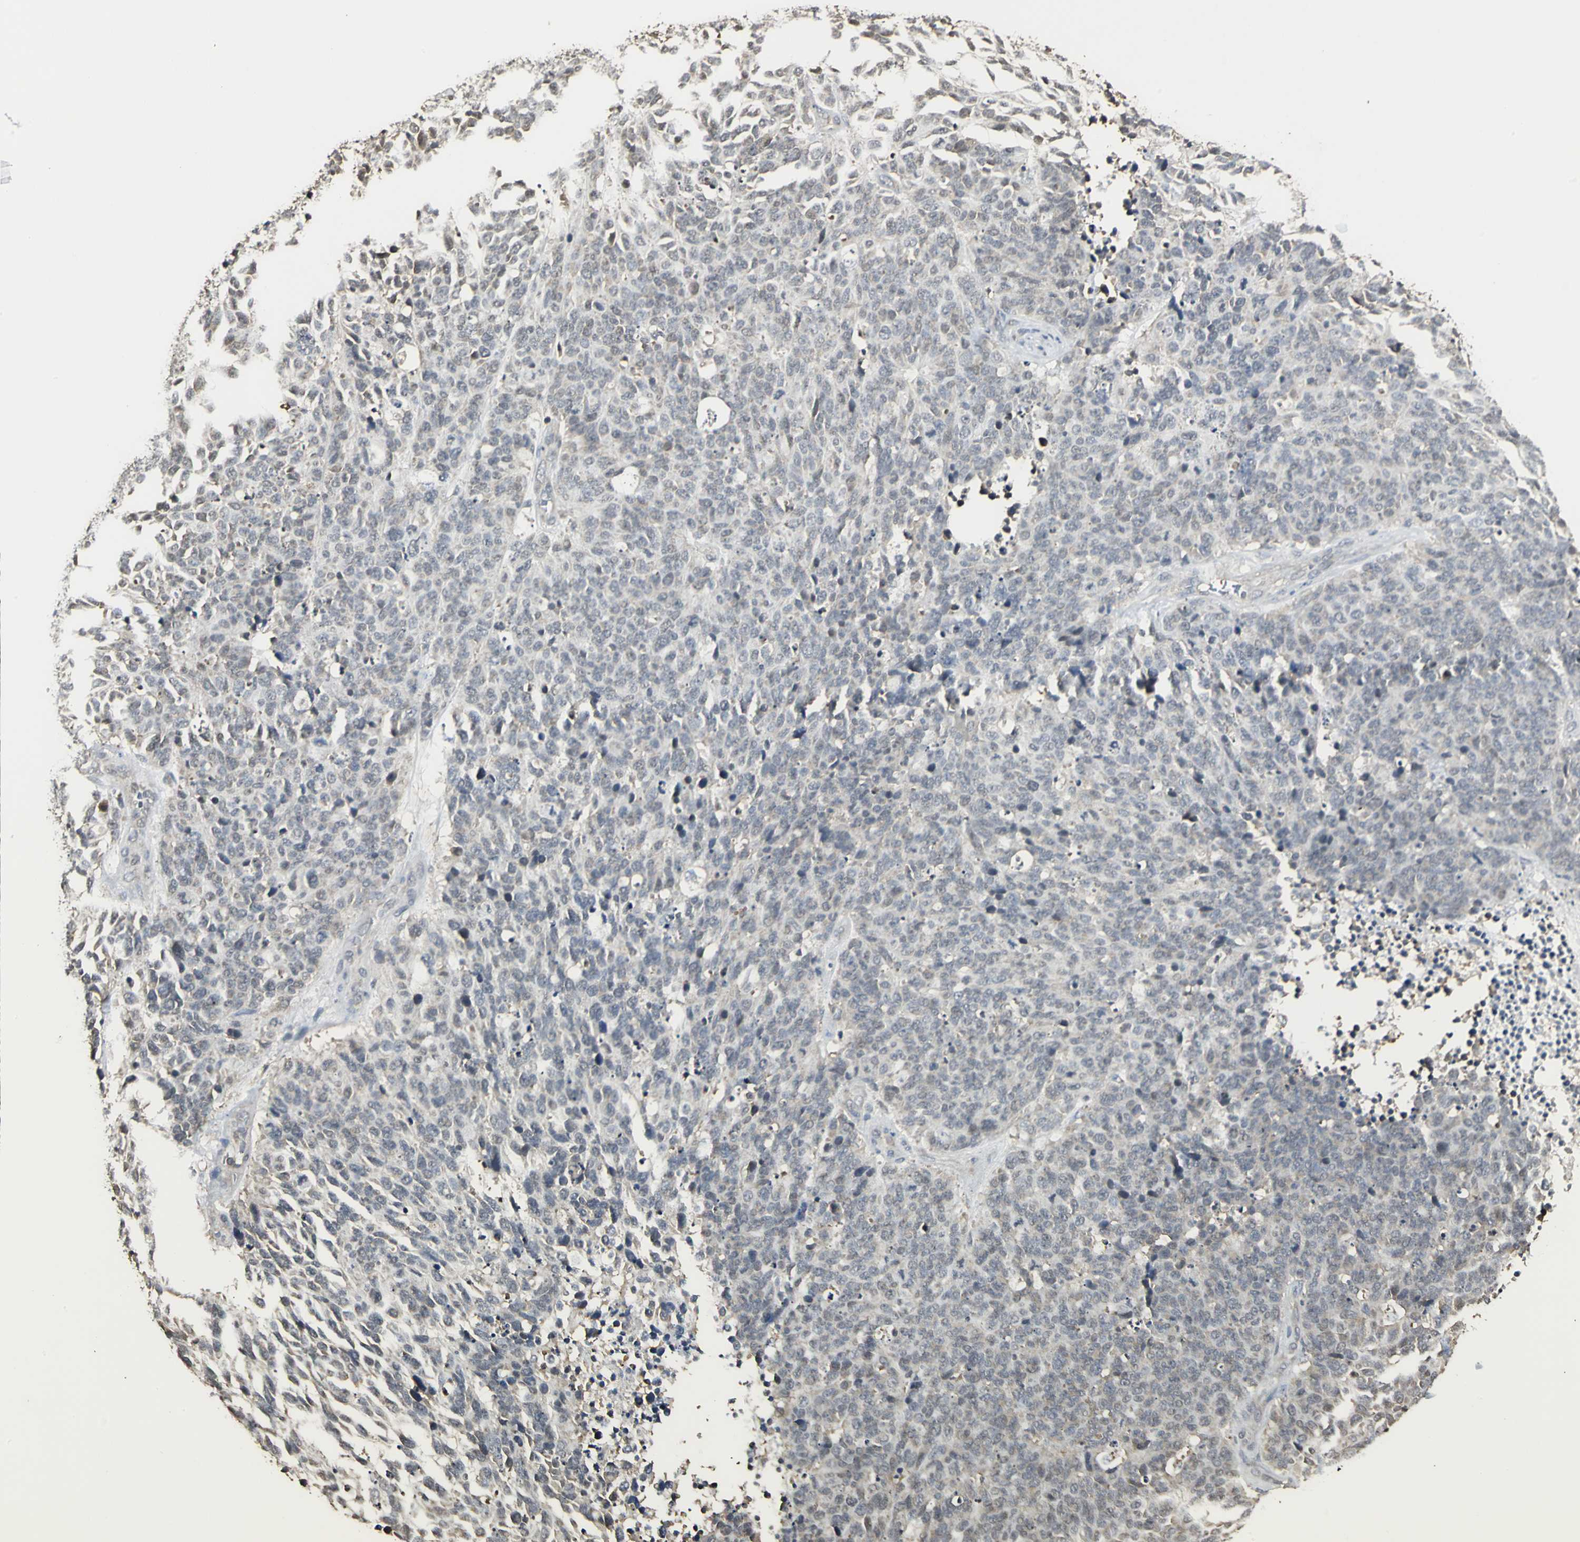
{"staining": {"intensity": "weak", "quantity": "<25%", "location": "cytoplasmic/membranous"}, "tissue": "lung cancer", "cell_type": "Tumor cells", "image_type": "cancer", "snomed": [{"axis": "morphology", "description": "Neoplasm, malignant, NOS"}, {"axis": "topography", "description": "Lung"}], "caption": "A high-resolution micrograph shows IHC staining of malignant neoplasm (lung), which demonstrates no significant staining in tumor cells.", "gene": "PARK7", "patient": {"sex": "female", "age": 58}}